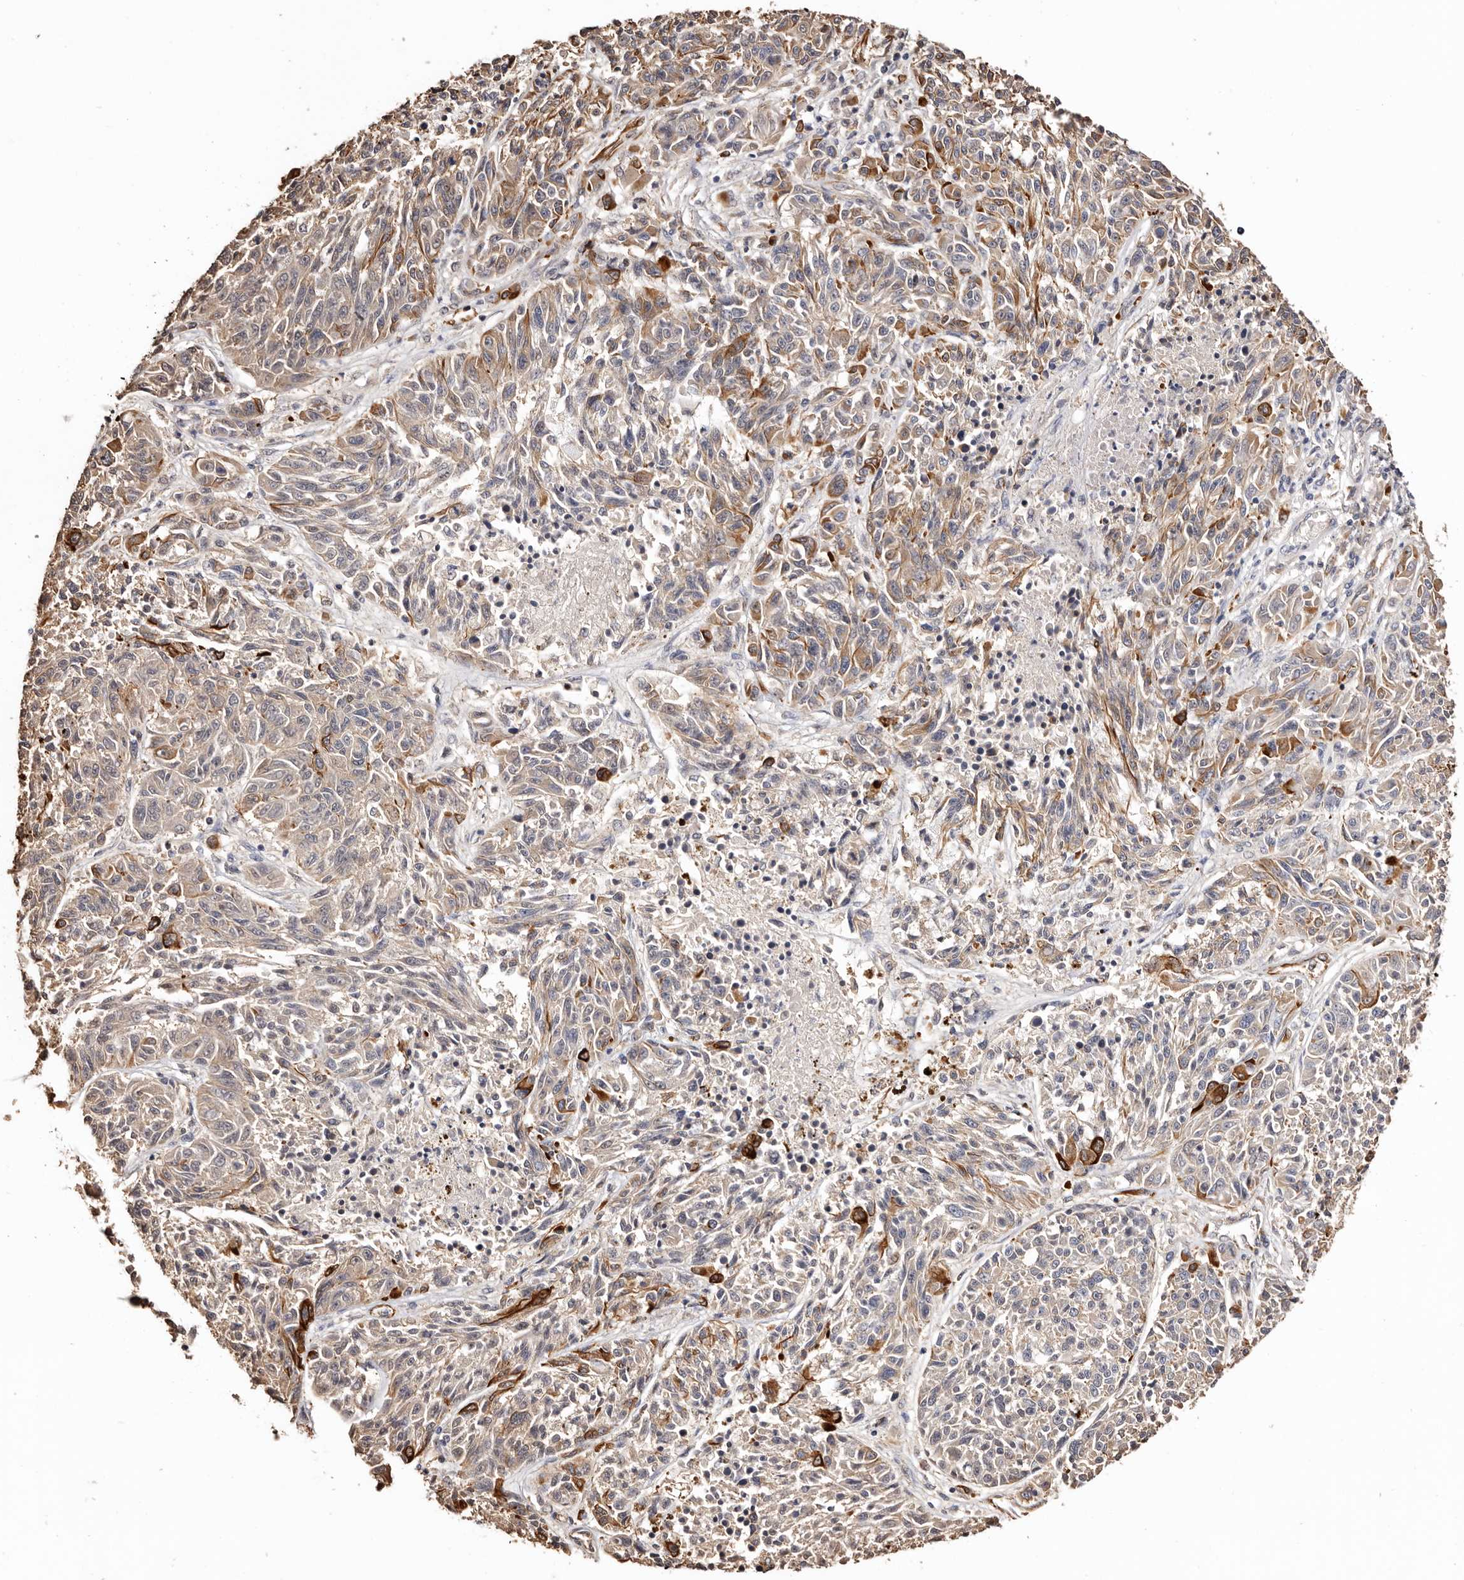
{"staining": {"intensity": "moderate", "quantity": "<25%", "location": "cytoplasmic/membranous"}, "tissue": "melanoma", "cell_type": "Tumor cells", "image_type": "cancer", "snomed": [{"axis": "morphology", "description": "Malignant melanoma, NOS"}, {"axis": "topography", "description": "Skin"}], "caption": "Immunohistochemistry (IHC) (DAB (3,3'-diaminobenzidine)) staining of melanoma shows moderate cytoplasmic/membranous protein positivity in about <25% of tumor cells. (DAB IHC, brown staining for protein, blue staining for nuclei).", "gene": "ZNF557", "patient": {"sex": "male", "age": 53}}